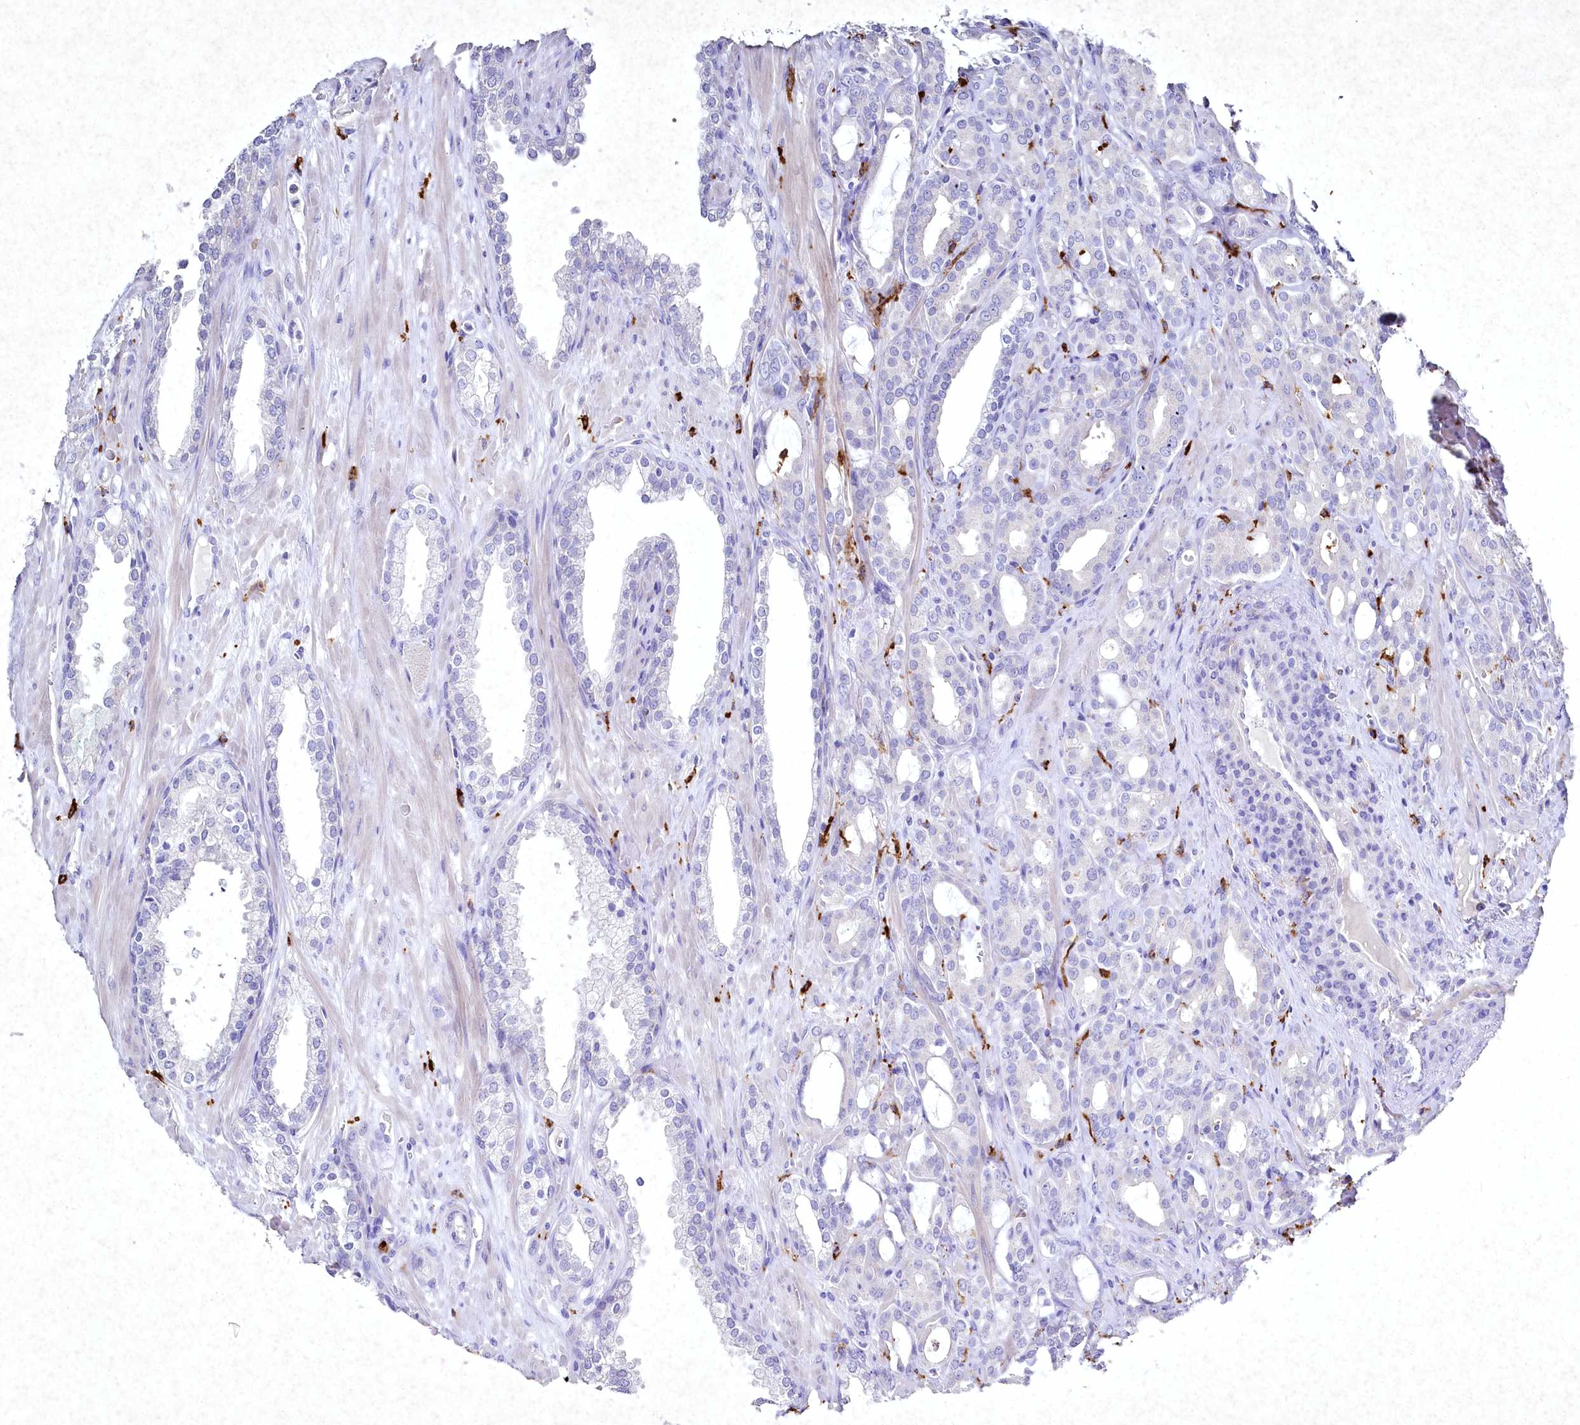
{"staining": {"intensity": "negative", "quantity": "none", "location": "none"}, "tissue": "prostate cancer", "cell_type": "Tumor cells", "image_type": "cancer", "snomed": [{"axis": "morphology", "description": "Adenocarcinoma, High grade"}, {"axis": "topography", "description": "Prostate"}], "caption": "IHC of human prostate cancer (high-grade adenocarcinoma) demonstrates no expression in tumor cells.", "gene": "CLEC4M", "patient": {"sex": "male", "age": 72}}